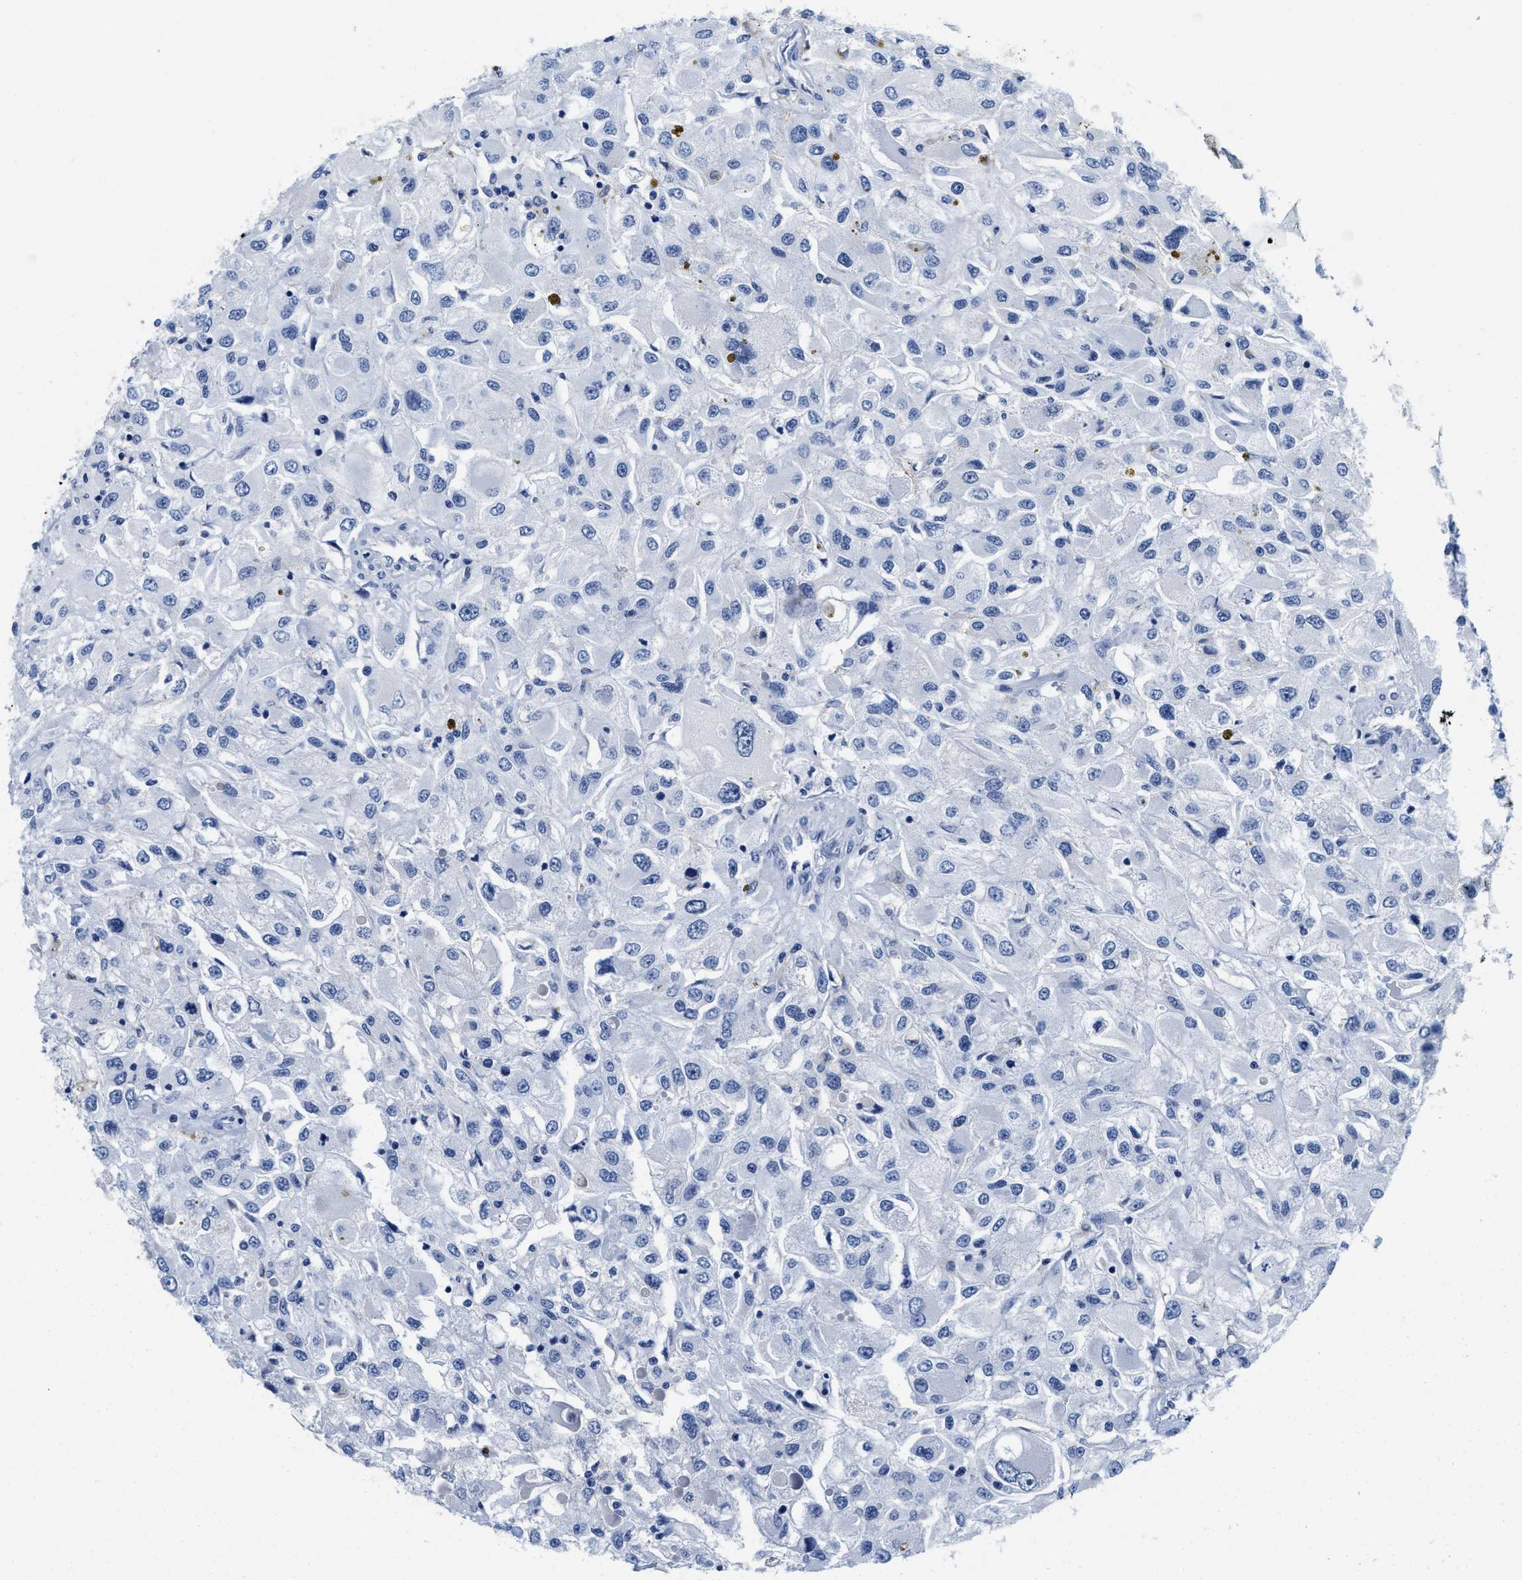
{"staining": {"intensity": "negative", "quantity": "none", "location": "none"}, "tissue": "renal cancer", "cell_type": "Tumor cells", "image_type": "cancer", "snomed": [{"axis": "morphology", "description": "Adenocarcinoma, NOS"}, {"axis": "topography", "description": "Kidney"}], "caption": "Immunohistochemistry (IHC) of renal cancer demonstrates no staining in tumor cells.", "gene": "TTC3", "patient": {"sex": "female", "age": 52}}